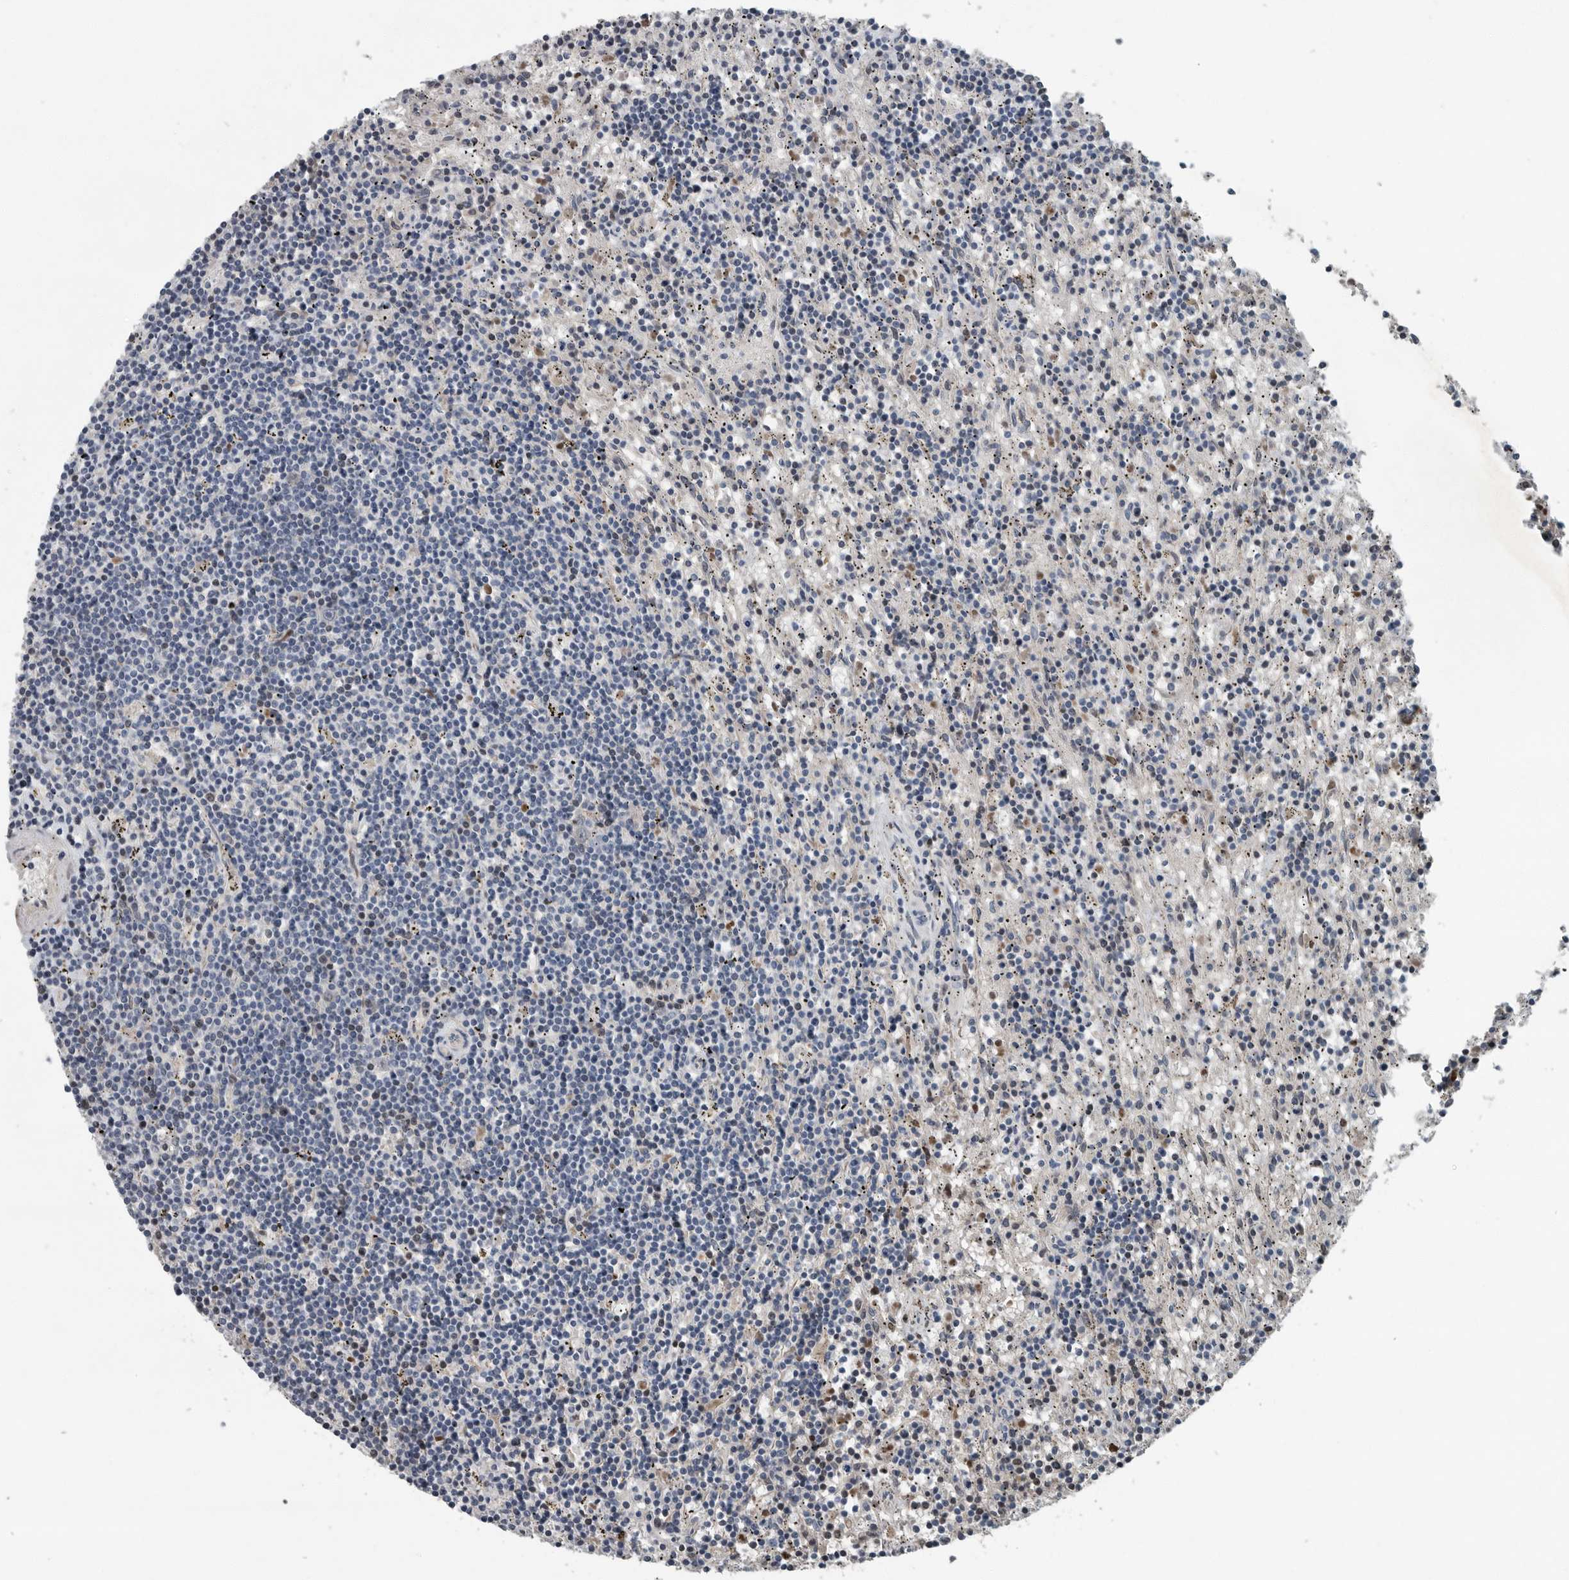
{"staining": {"intensity": "negative", "quantity": "none", "location": "none"}, "tissue": "lymphoma", "cell_type": "Tumor cells", "image_type": "cancer", "snomed": [{"axis": "morphology", "description": "Malignant lymphoma, non-Hodgkin's type, Low grade"}, {"axis": "topography", "description": "Spleen"}], "caption": "Tumor cells are negative for brown protein staining in lymphoma.", "gene": "MPP3", "patient": {"sex": "male", "age": 76}}